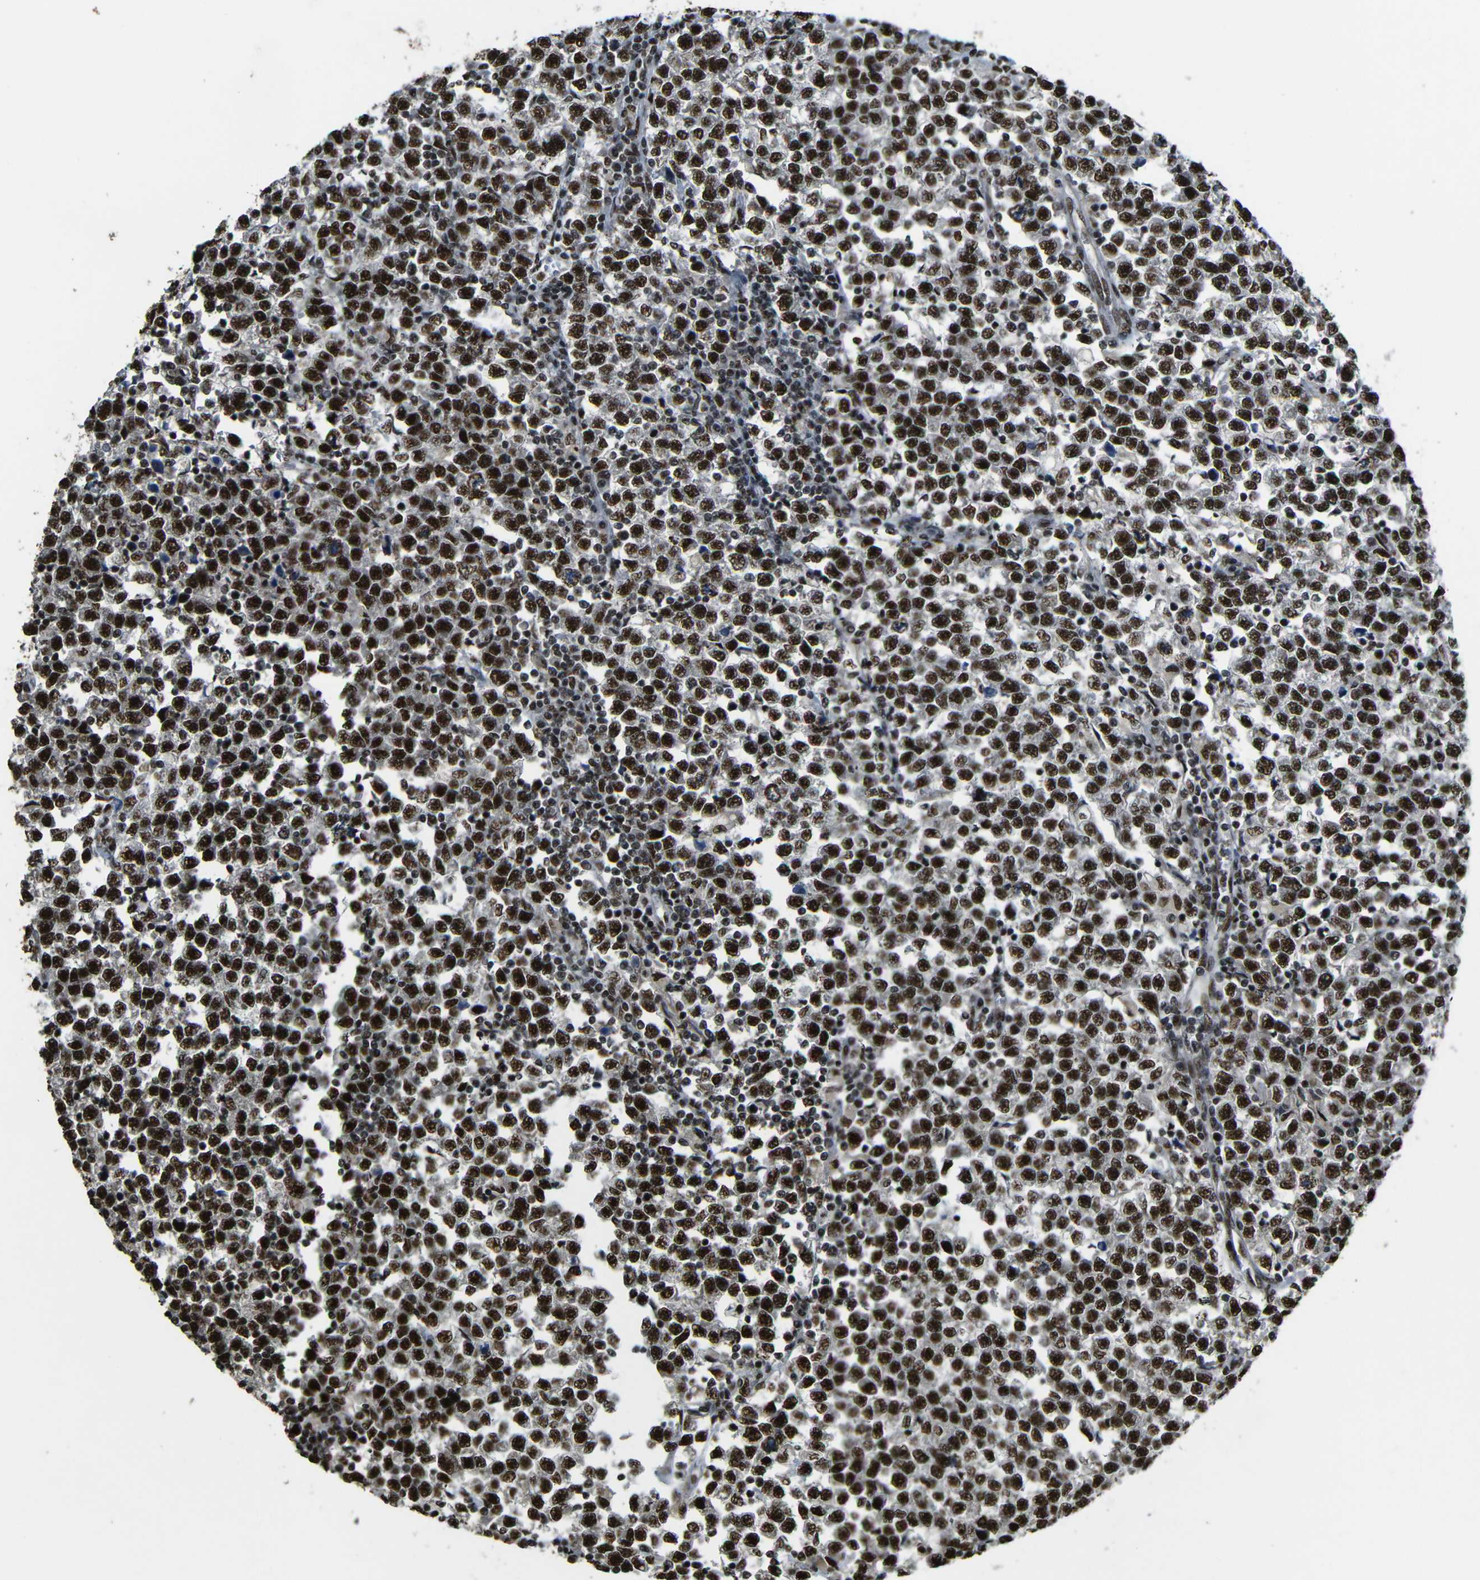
{"staining": {"intensity": "strong", "quantity": ">75%", "location": "cytoplasmic/membranous,nuclear"}, "tissue": "testis cancer", "cell_type": "Tumor cells", "image_type": "cancer", "snomed": [{"axis": "morphology", "description": "Normal tissue, NOS"}, {"axis": "morphology", "description": "Seminoma, NOS"}, {"axis": "topography", "description": "Testis"}], "caption": "High-power microscopy captured an IHC histopathology image of testis cancer (seminoma), revealing strong cytoplasmic/membranous and nuclear expression in about >75% of tumor cells.", "gene": "TCF7L2", "patient": {"sex": "male", "age": 43}}